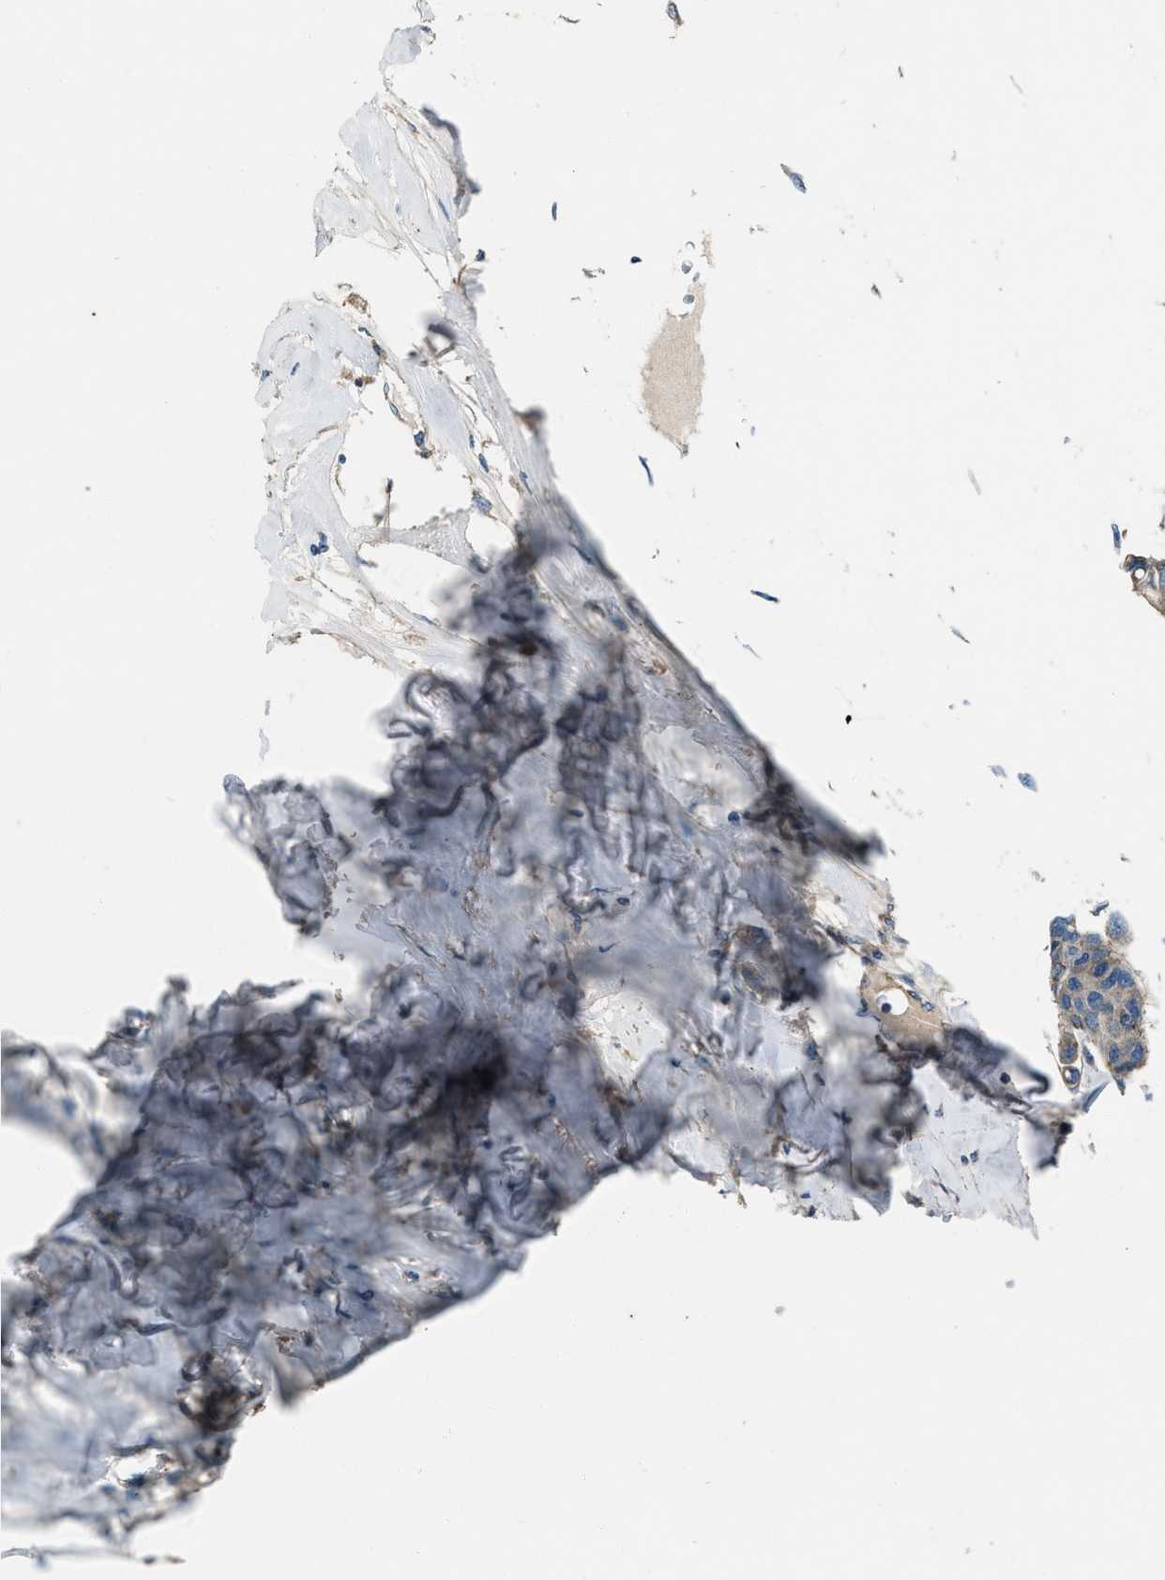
{"staining": {"intensity": "weak", "quantity": "25%-75%", "location": "cytoplasmic/membranous"}, "tissue": "breast cancer", "cell_type": "Tumor cells", "image_type": "cancer", "snomed": [{"axis": "morphology", "description": "Duct carcinoma"}, {"axis": "topography", "description": "Breast"}], "caption": "Immunohistochemistry of human breast intraductal carcinoma demonstrates low levels of weak cytoplasmic/membranous positivity in about 25%-75% of tumor cells.", "gene": "SVIL", "patient": {"sex": "female", "age": 80}}